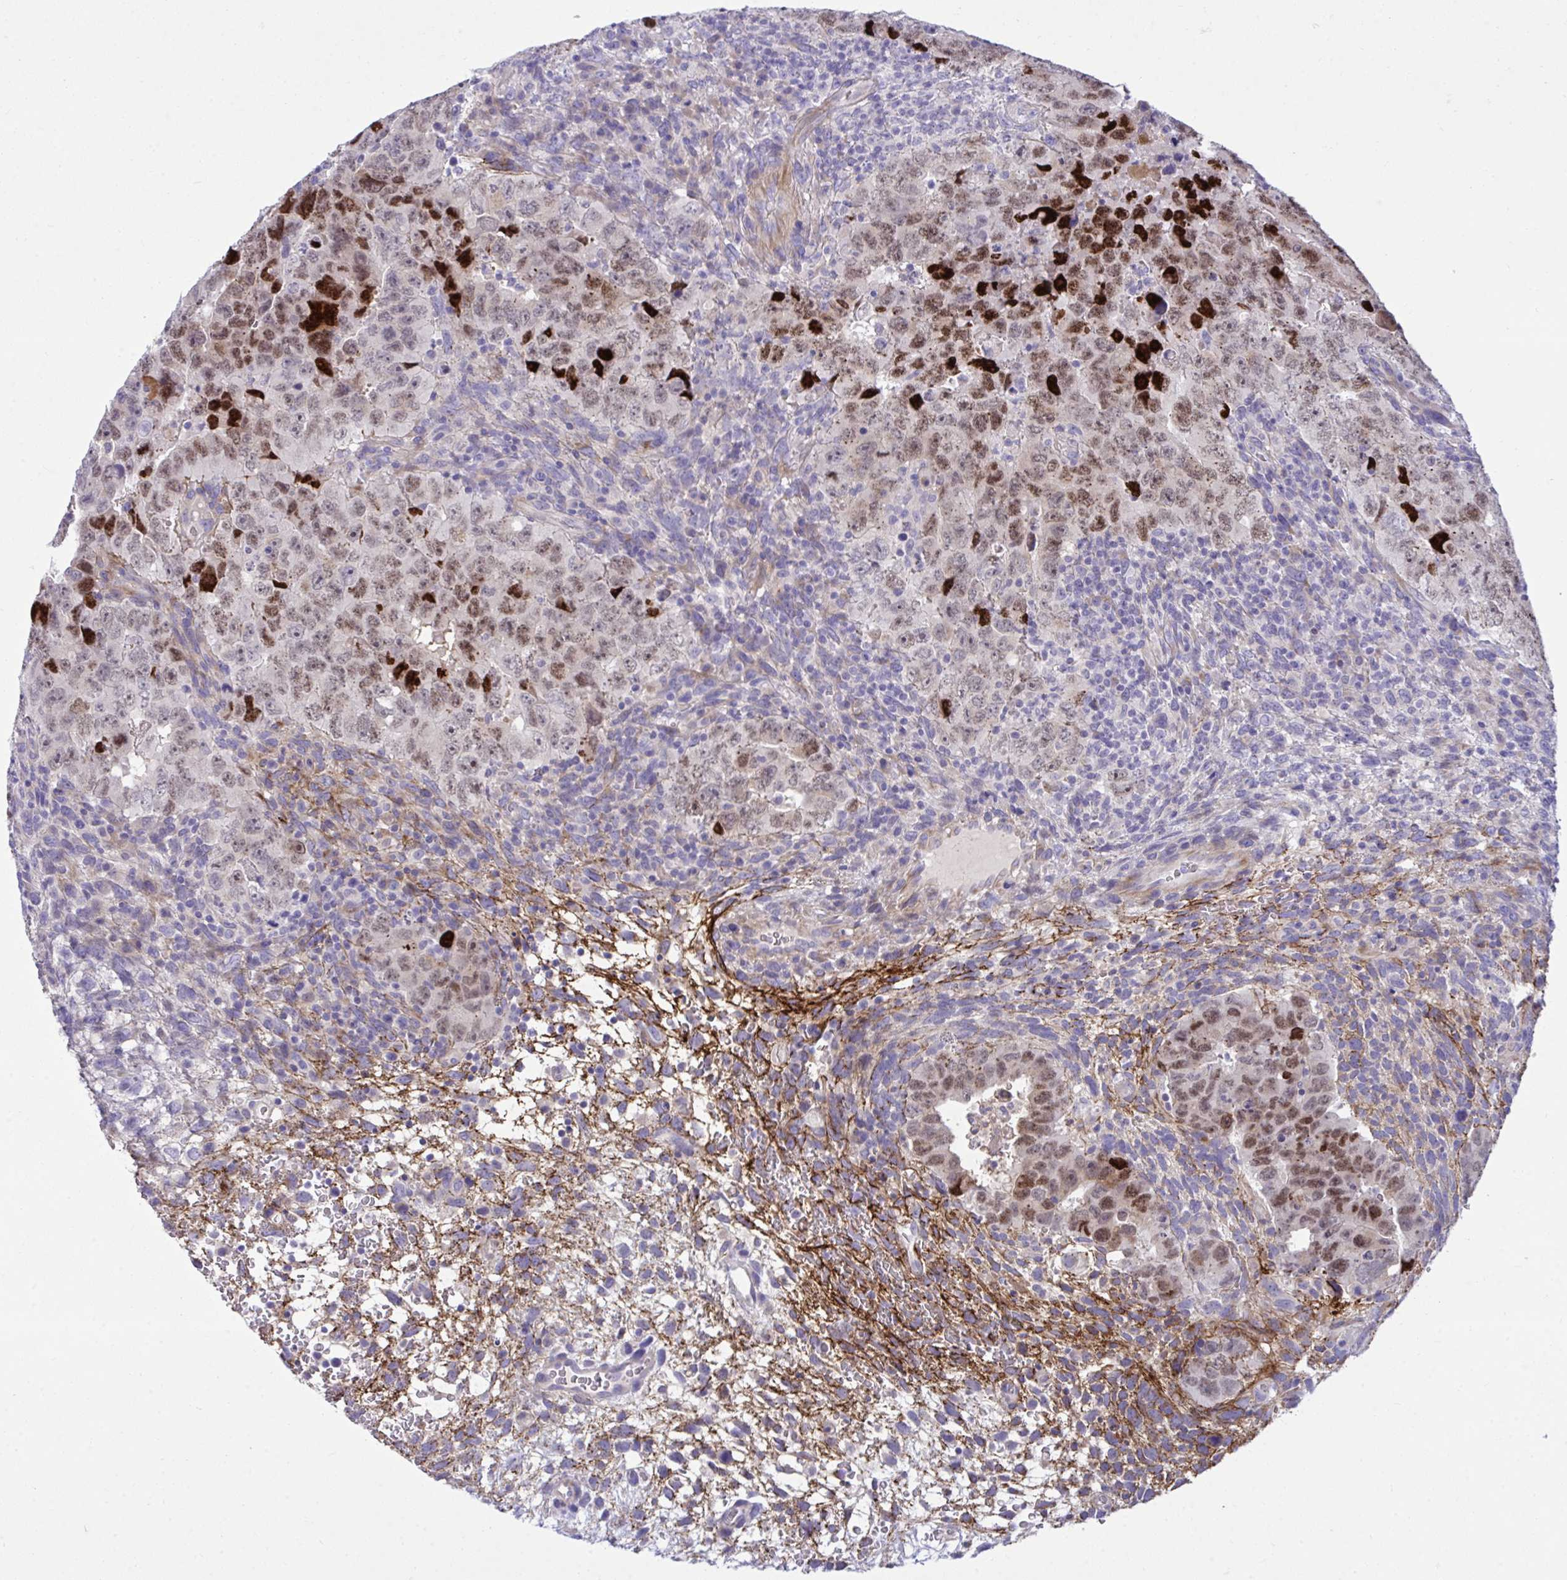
{"staining": {"intensity": "strong", "quantity": ">75%", "location": "nuclear"}, "tissue": "testis cancer", "cell_type": "Tumor cells", "image_type": "cancer", "snomed": [{"axis": "morphology", "description": "Carcinoma, Embryonal, NOS"}, {"axis": "topography", "description": "Testis"}], "caption": "Approximately >75% of tumor cells in embryonal carcinoma (testis) demonstrate strong nuclear protein staining as visualized by brown immunohistochemical staining.", "gene": "MED9", "patient": {"sex": "male", "age": 24}}